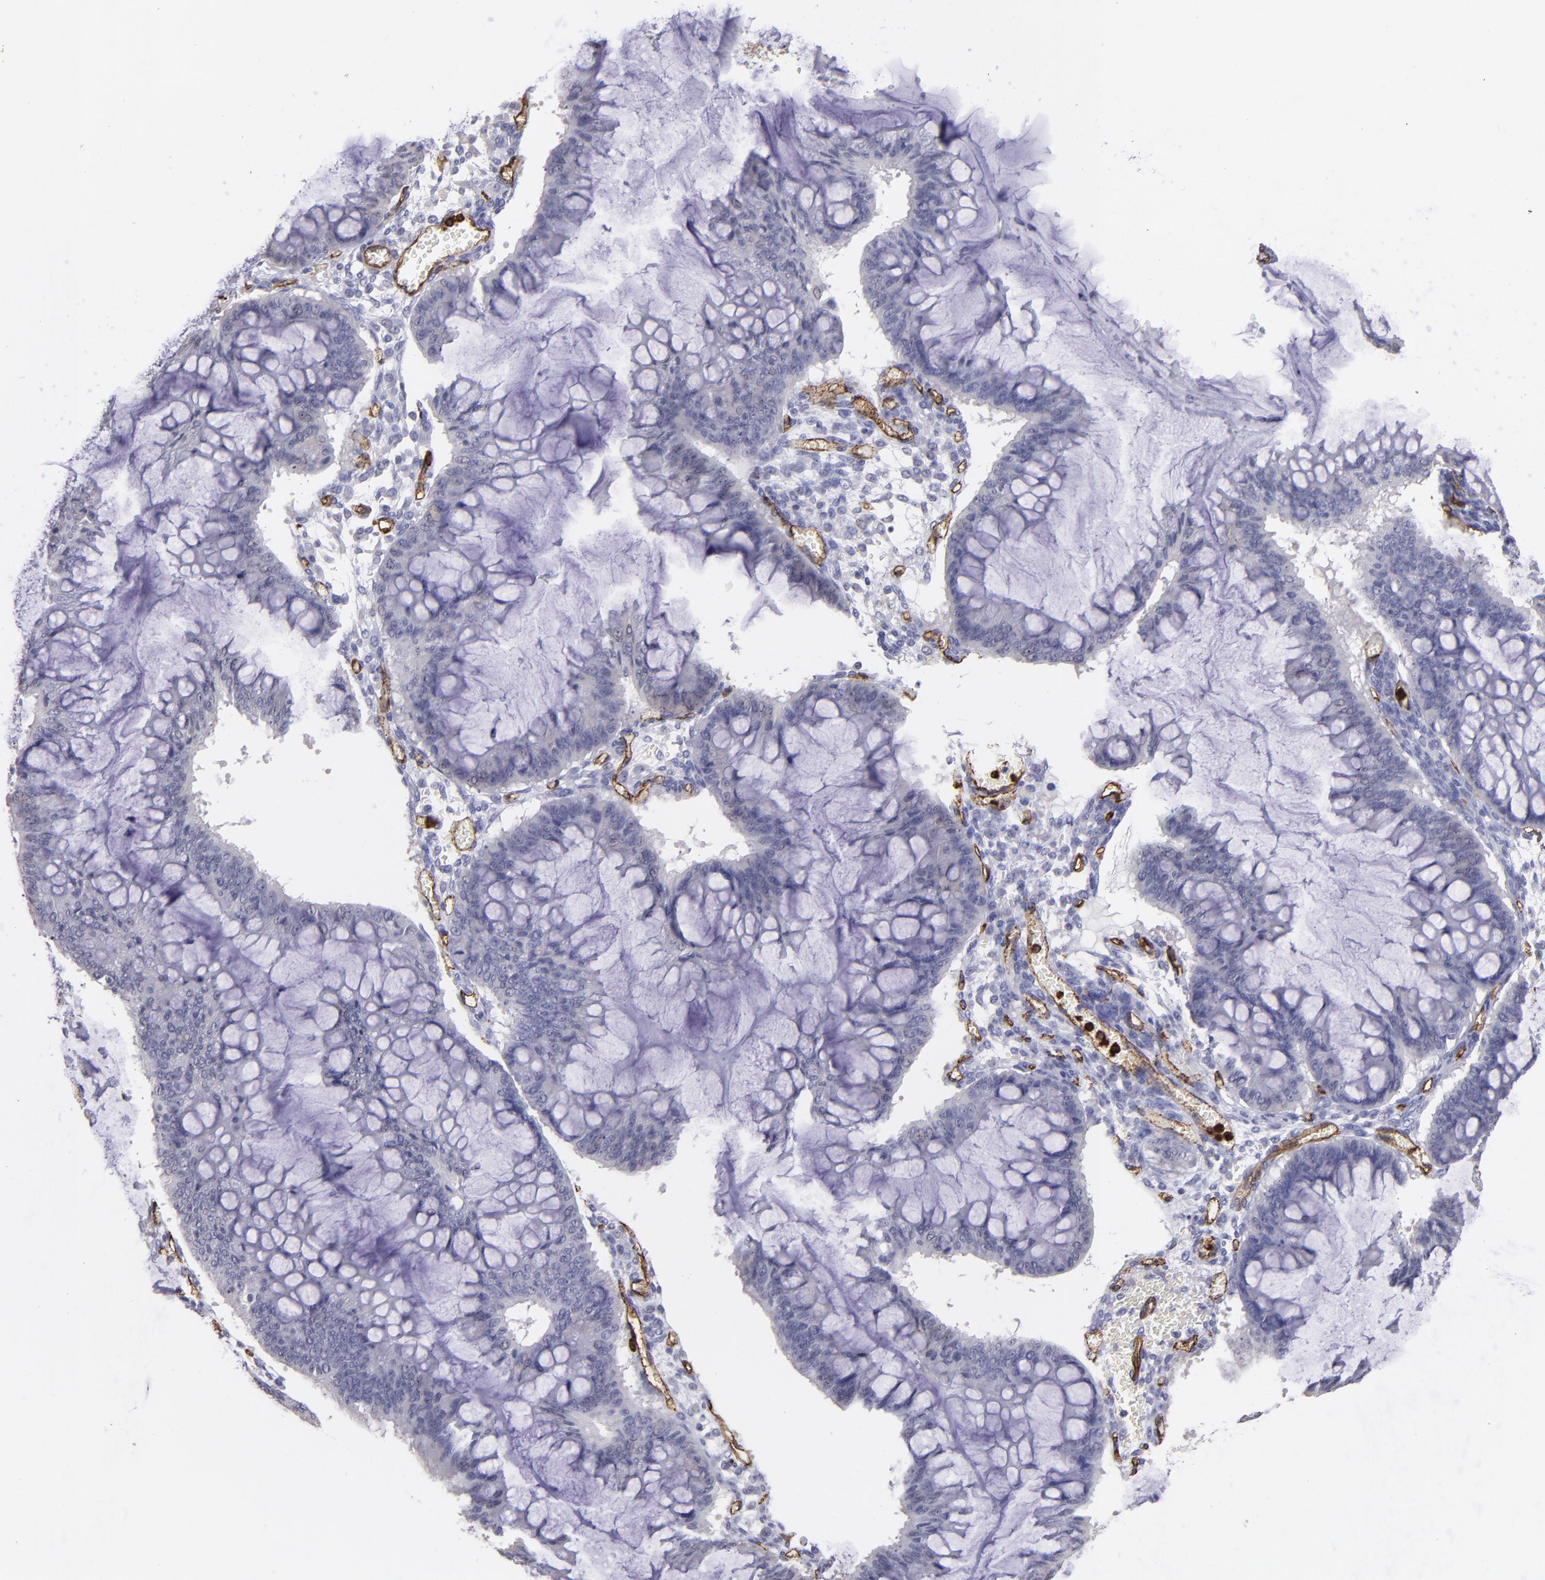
{"staining": {"intensity": "negative", "quantity": "none", "location": "none"}, "tissue": "ovarian cancer", "cell_type": "Tumor cells", "image_type": "cancer", "snomed": [{"axis": "morphology", "description": "Cystadenocarcinoma, mucinous, NOS"}, {"axis": "topography", "description": "Ovary"}], "caption": "Human ovarian mucinous cystadenocarcinoma stained for a protein using immunohistochemistry reveals no staining in tumor cells.", "gene": "DYSF", "patient": {"sex": "female", "age": 73}}